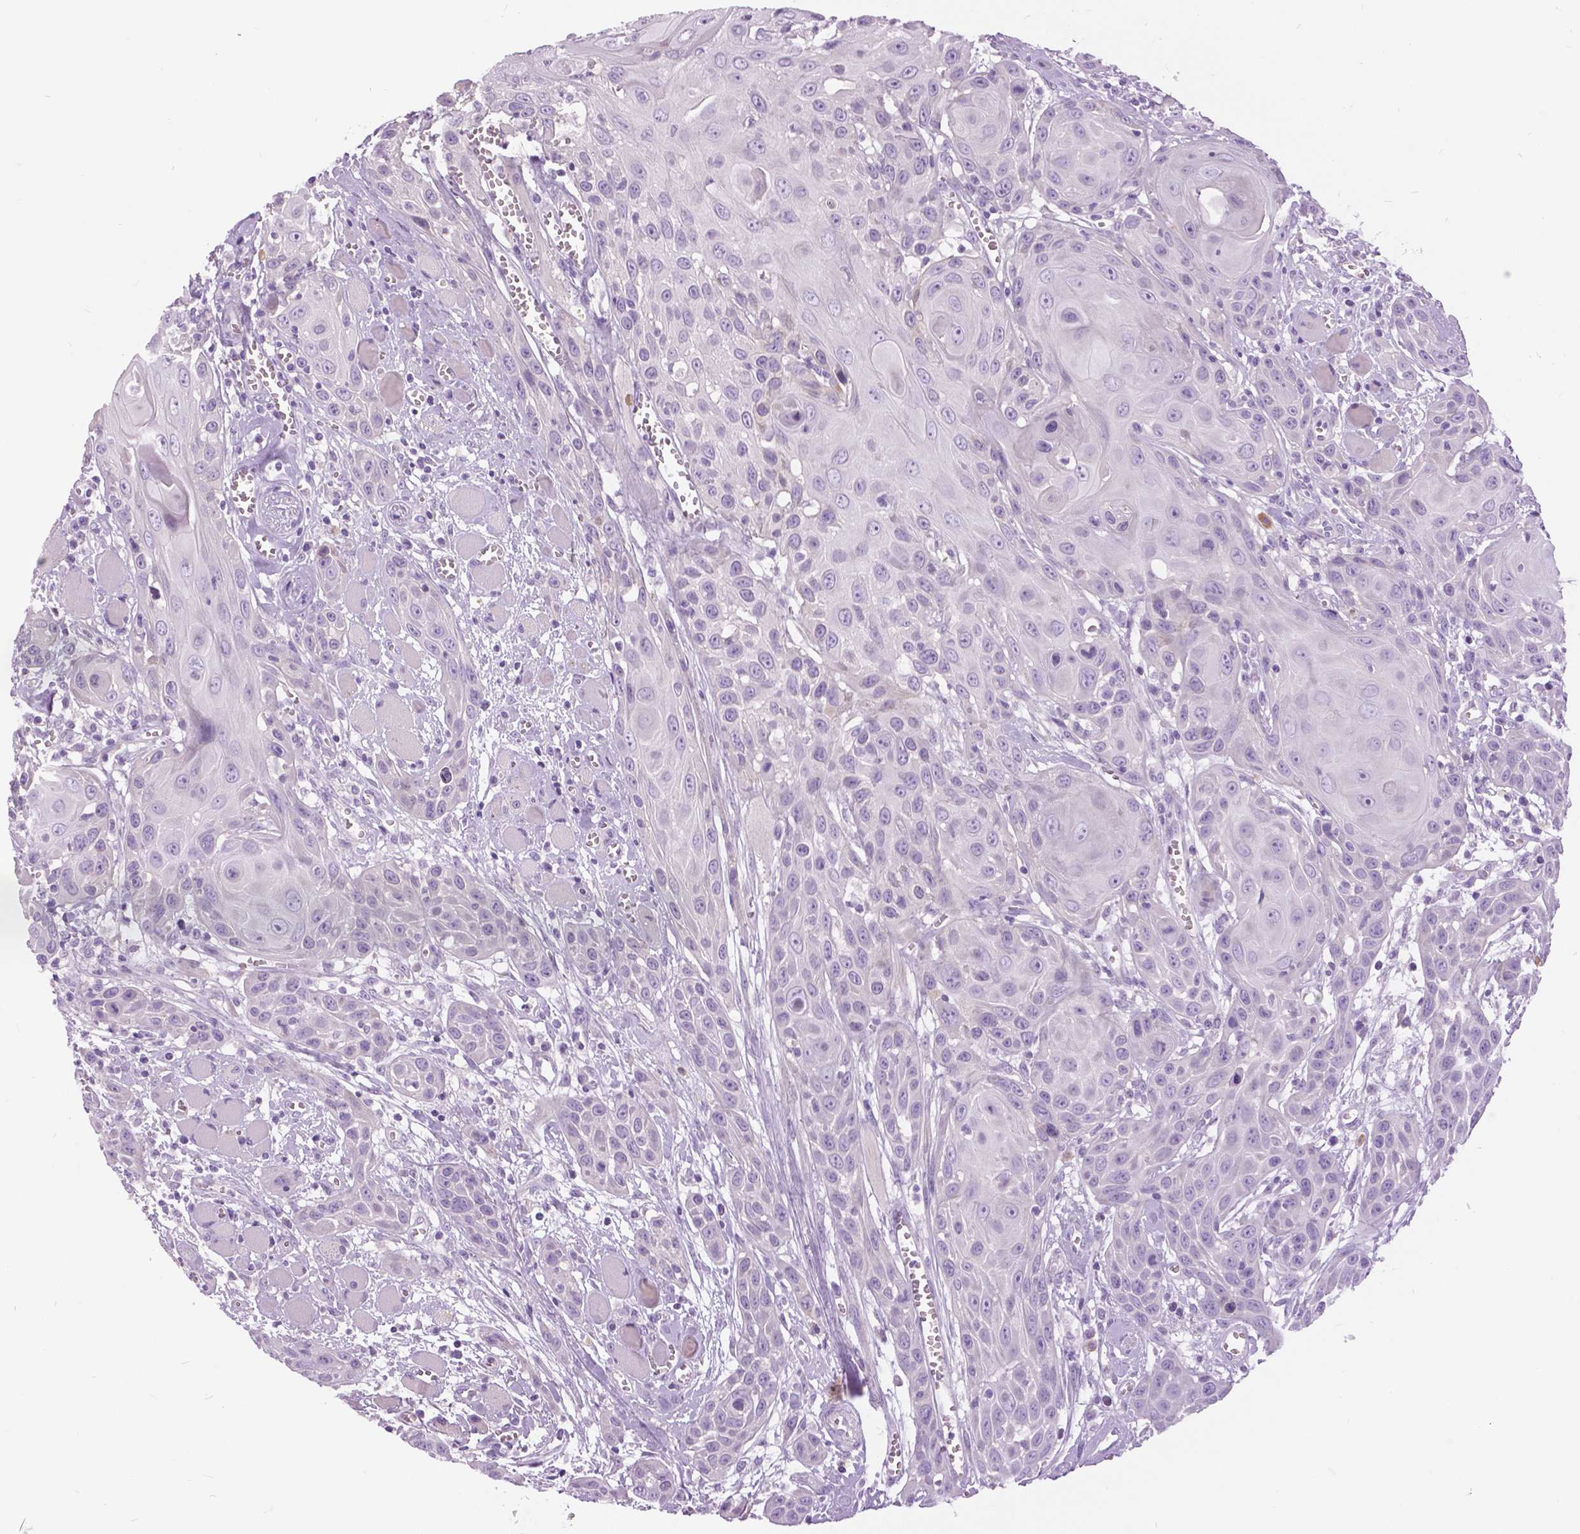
{"staining": {"intensity": "negative", "quantity": "none", "location": "none"}, "tissue": "head and neck cancer", "cell_type": "Tumor cells", "image_type": "cancer", "snomed": [{"axis": "morphology", "description": "Squamous cell carcinoma, NOS"}, {"axis": "topography", "description": "Head-Neck"}], "caption": "This is an immunohistochemistry image of head and neck cancer. There is no expression in tumor cells.", "gene": "TP53TG5", "patient": {"sex": "female", "age": 80}}